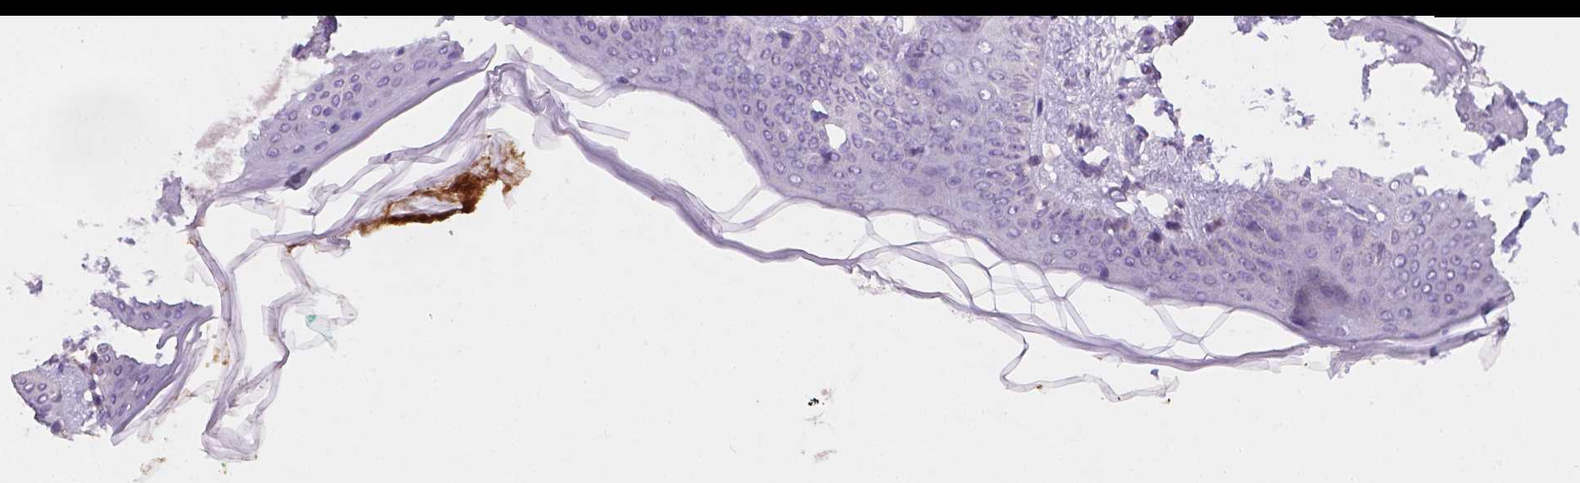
{"staining": {"intensity": "negative", "quantity": "none", "location": "none"}, "tissue": "skin", "cell_type": "Fibroblasts", "image_type": "normal", "snomed": [{"axis": "morphology", "description": "Normal tissue, NOS"}, {"axis": "topography", "description": "Skin"}], "caption": "IHC histopathology image of unremarkable skin stained for a protein (brown), which reveals no positivity in fibroblasts. Nuclei are stained in blue.", "gene": "EGFR", "patient": {"sex": "female", "age": 34}}